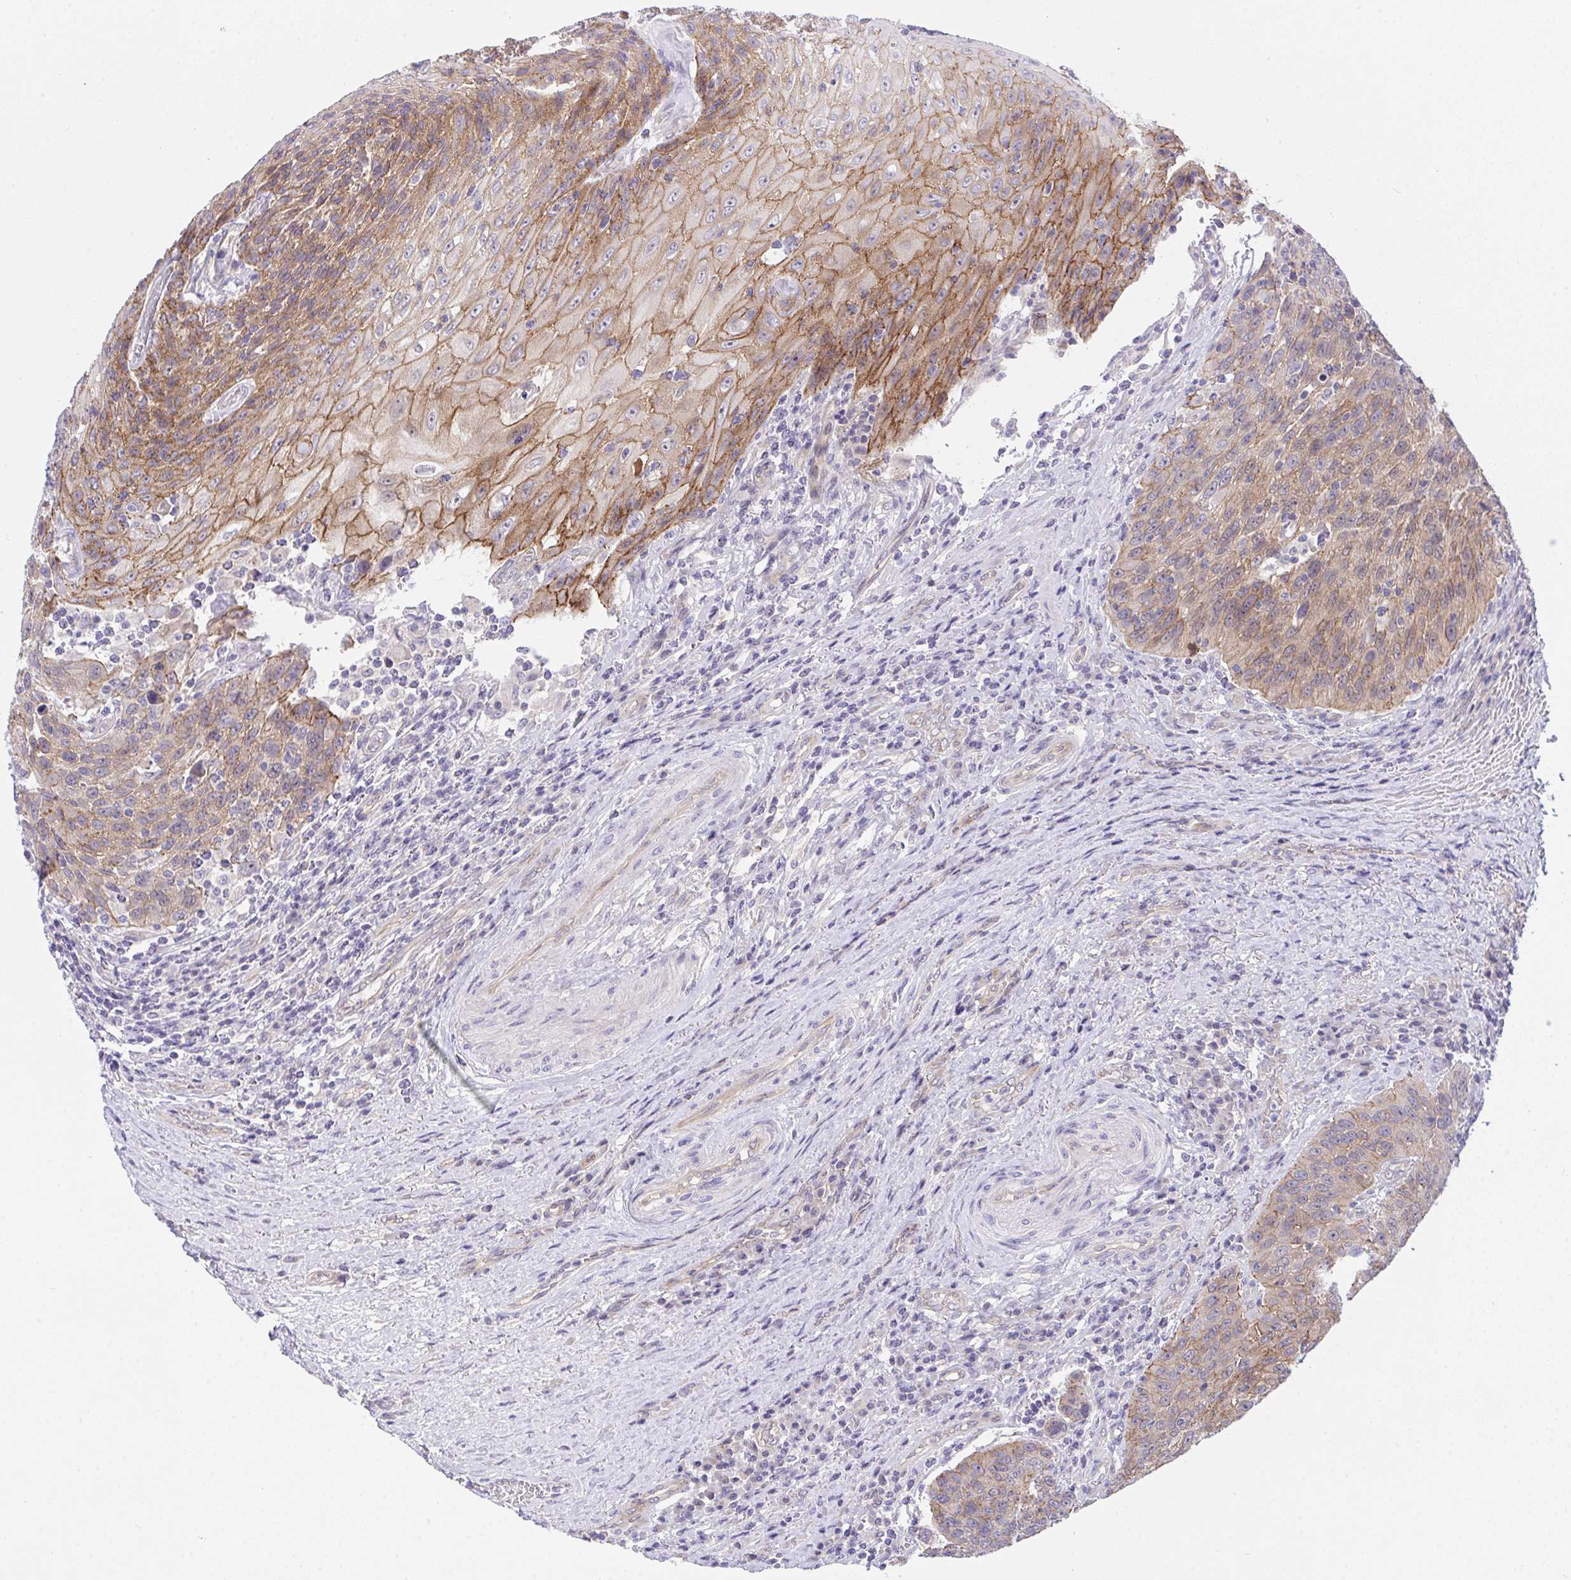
{"staining": {"intensity": "moderate", "quantity": "25%-75%", "location": "cytoplasmic/membranous"}, "tissue": "urothelial cancer", "cell_type": "Tumor cells", "image_type": "cancer", "snomed": [{"axis": "morphology", "description": "Urothelial carcinoma, High grade"}, {"axis": "topography", "description": "Urinary bladder"}], "caption": "A brown stain shows moderate cytoplasmic/membranous positivity of a protein in urothelial cancer tumor cells. (DAB (3,3'-diaminobenzidine) IHC with brightfield microscopy, high magnification).", "gene": "HOXD12", "patient": {"sex": "female", "age": 70}}